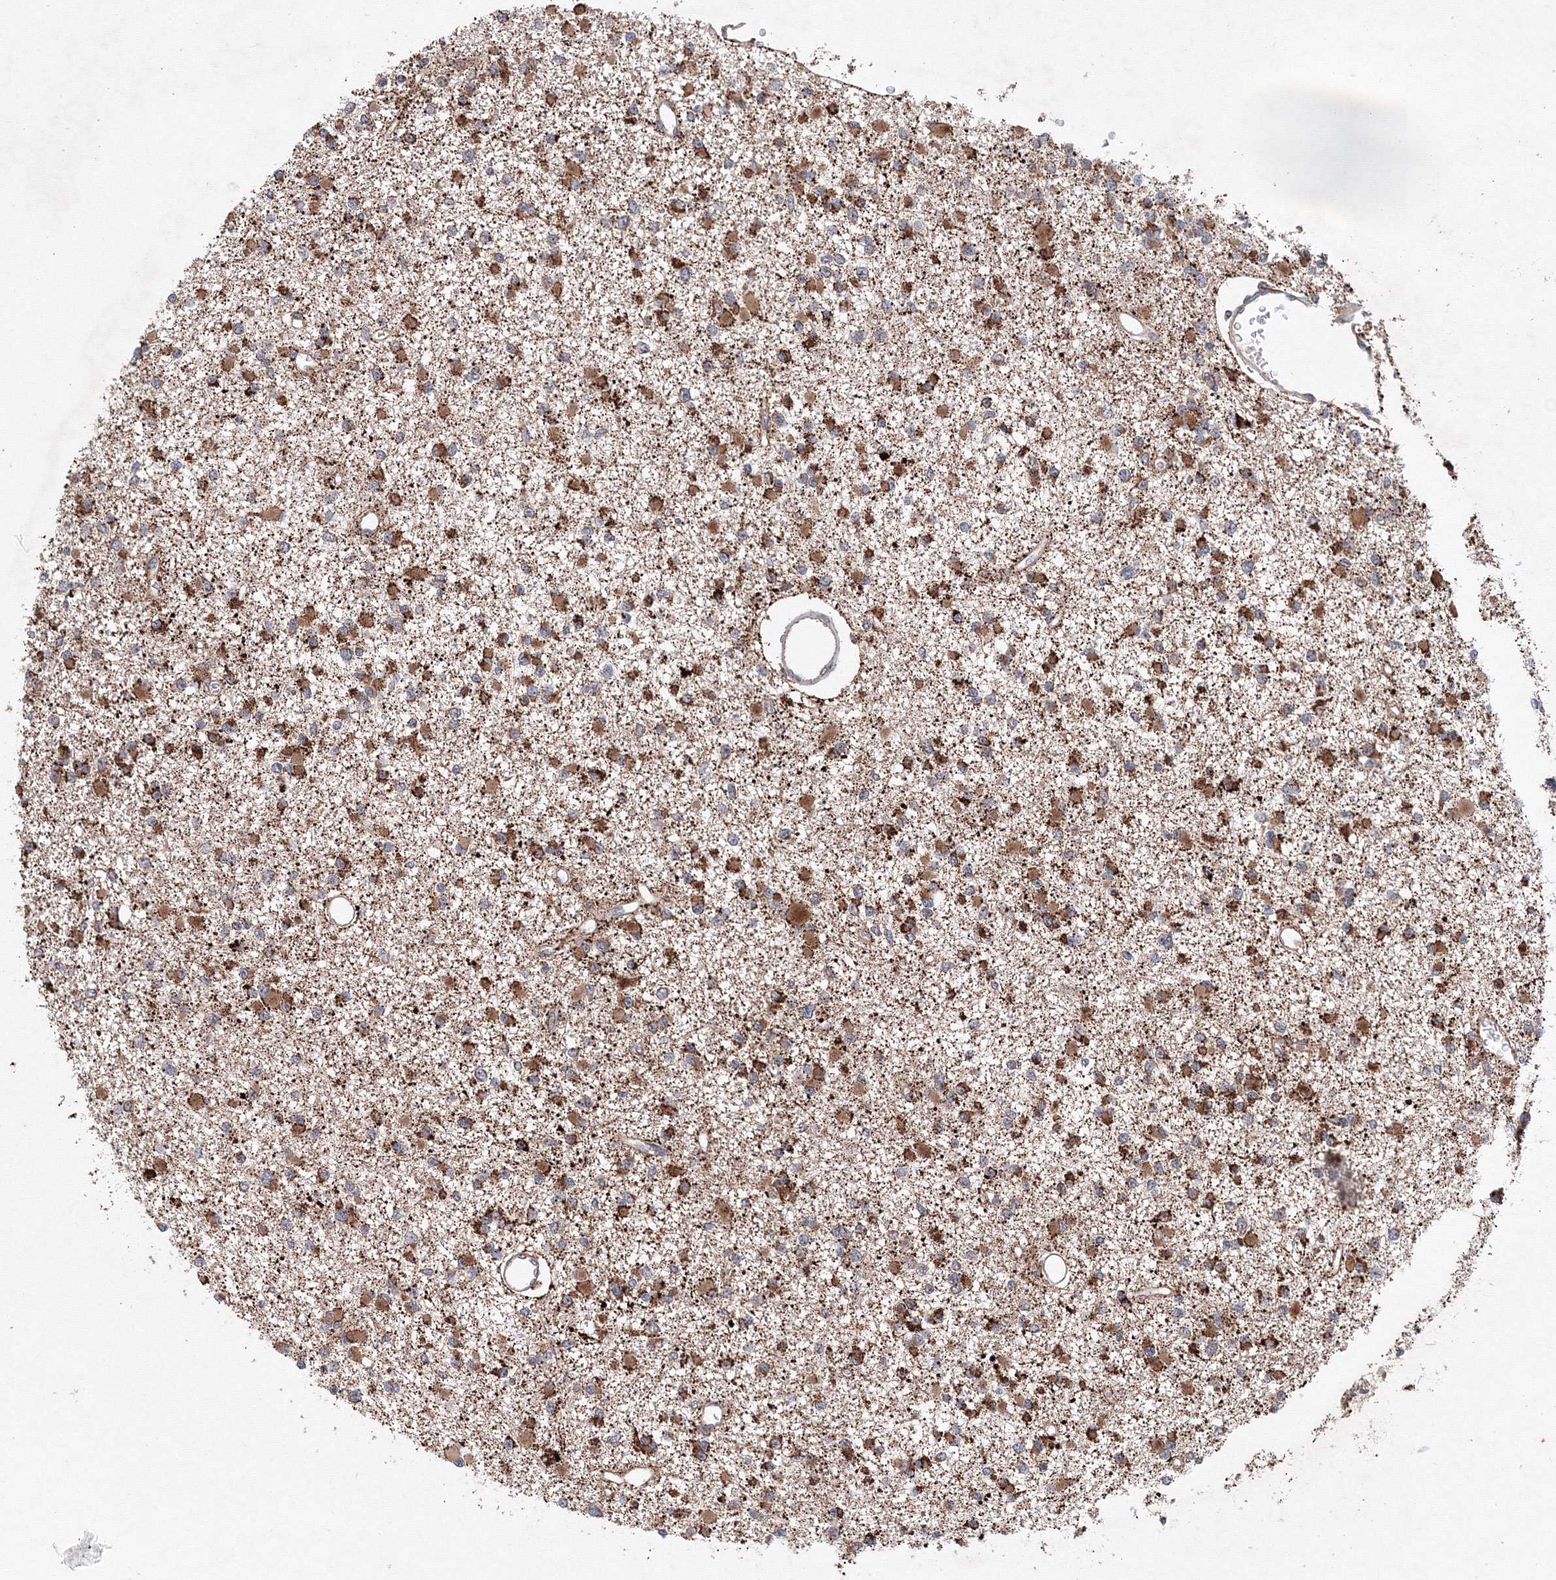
{"staining": {"intensity": "moderate", "quantity": "25%-75%", "location": "cytoplasmic/membranous"}, "tissue": "glioma", "cell_type": "Tumor cells", "image_type": "cancer", "snomed": [{"axis": "morphology", "description": "Glioma, malignant, Low grade"}, {"axis": "topography", "description": "Brain"}], "caption": "Immunohistochemistry (IHC) (DAB (3,3'-diaminobenzidine)) staining of low-grade glioma (malignant) demonstrates moderate cytoplasmic/membranous protein staining in approximately 25%-75% of tumor cells.", "gene": "ANKAR", "patient": {"sex": "female", "age": 22}}